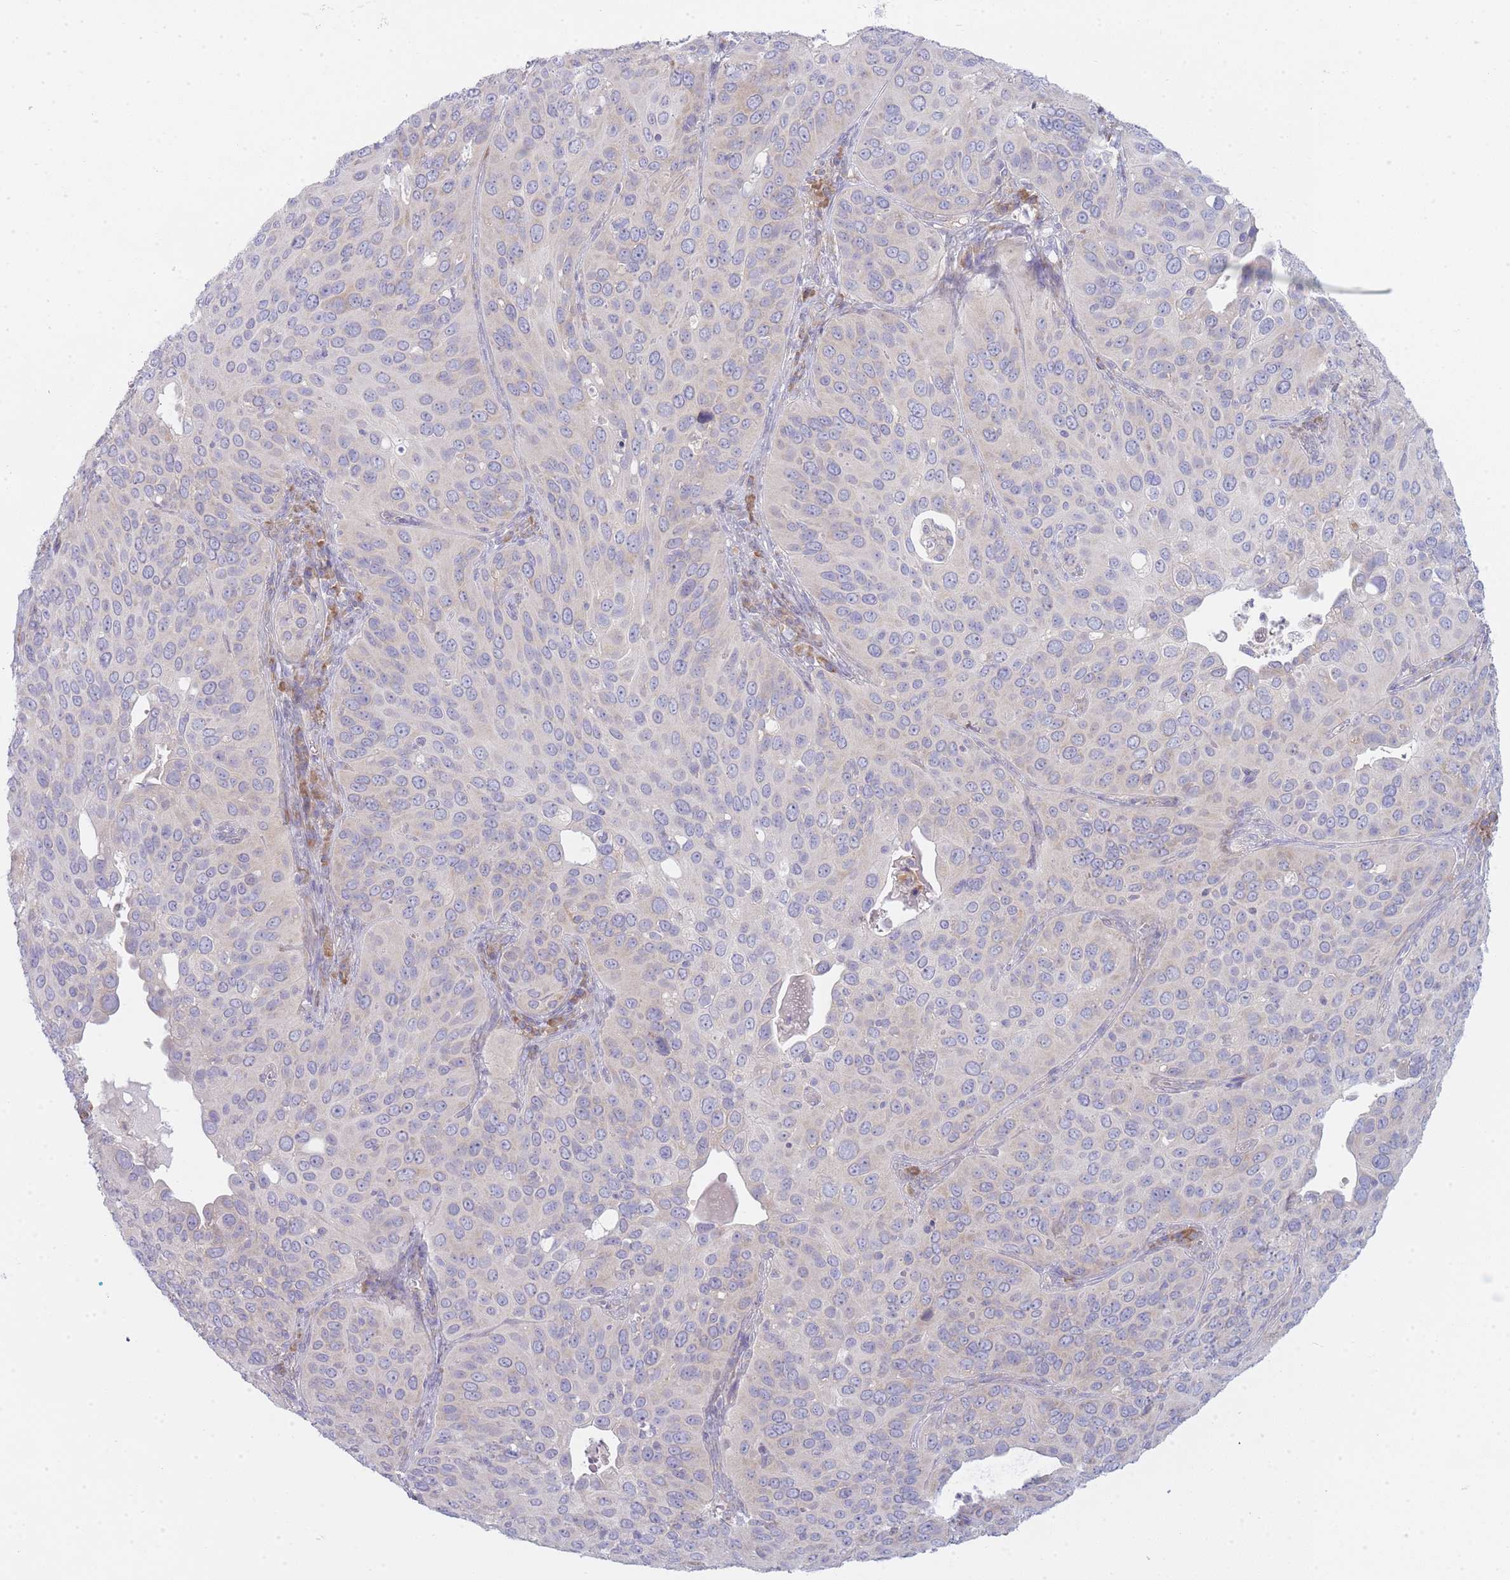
{"staining": {"intensity": "weak", "quantity": "25%-75%", "location": "cytoplasmic/membranous"}, "tissue": "cervical cancer", "cell_type": "Tumor cells", "image_type": "cancer", "snomed": [{"axis": "morphology", "description": "Squamous cell carcinoma, NOS"}, {"axis": "topography", "description": "Cervix"}], "caption": "The micrograph exhibits a brown stain indicating the presence of a protein in the cytoplasmic/membranous of tumor cells in cervical squamous cell carcinoma. Ihc stains the protein in brown and the nuclei are stained blue.", "gene": "OR5L2", "patient": {"sex": "female", "age": 36}}